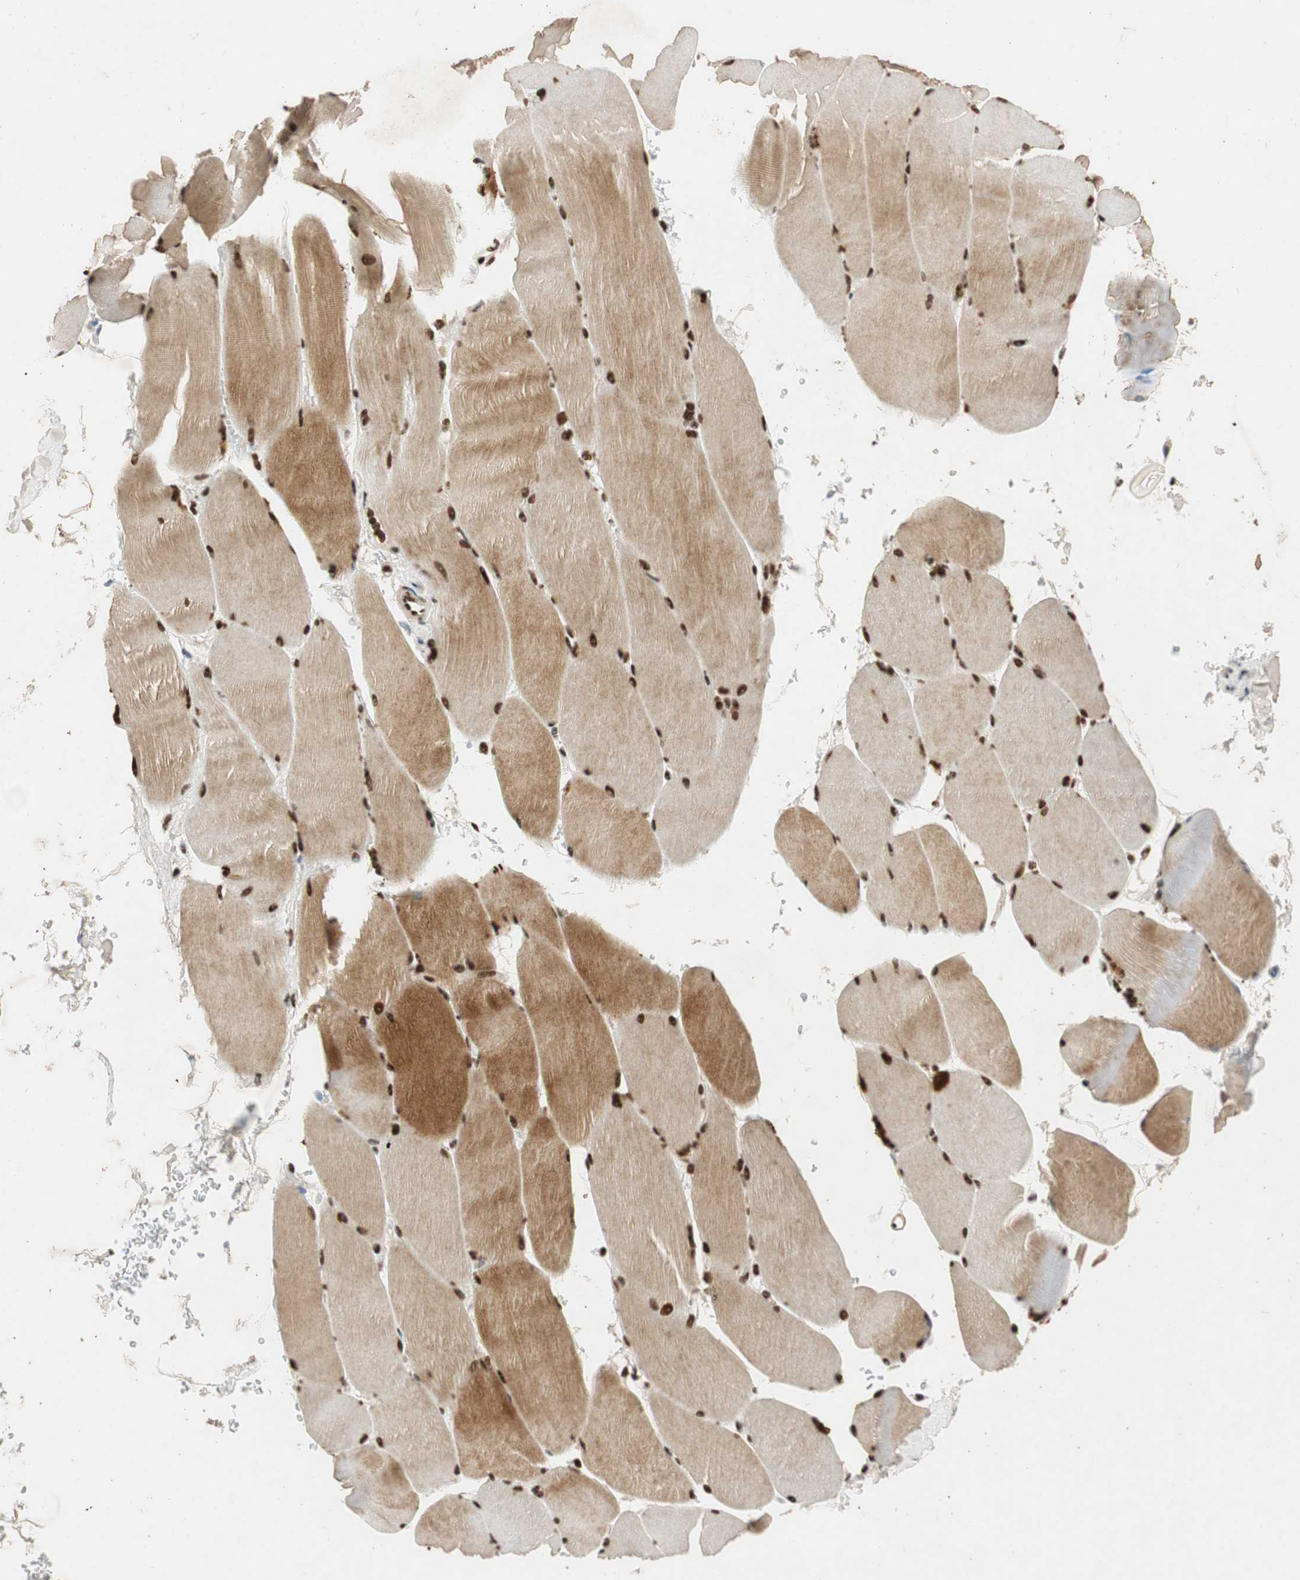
{"staining": {"intensity": "strong", "quantity": ">75%", "location": "cytoplasmic/membranous,nuclear"}, "tissue": "skeletal muscle", "cell_type": "Myocytes", "image_type": "normal", "snomed": [{"axis": "morphology", "description": "Normal tissue, NOS"}, {"axis": "topography", "description": "Skin"}, {"axis": "topography", "description": "Skeletal muscle"}], "caption": "Strong cytoplasmic/membranous,nuclear protein staining is identified in approximately >75% of myocytes in skeletal muscle.", "gene": "NCBP3", "patient": {"sex": "male", "age": 83}}